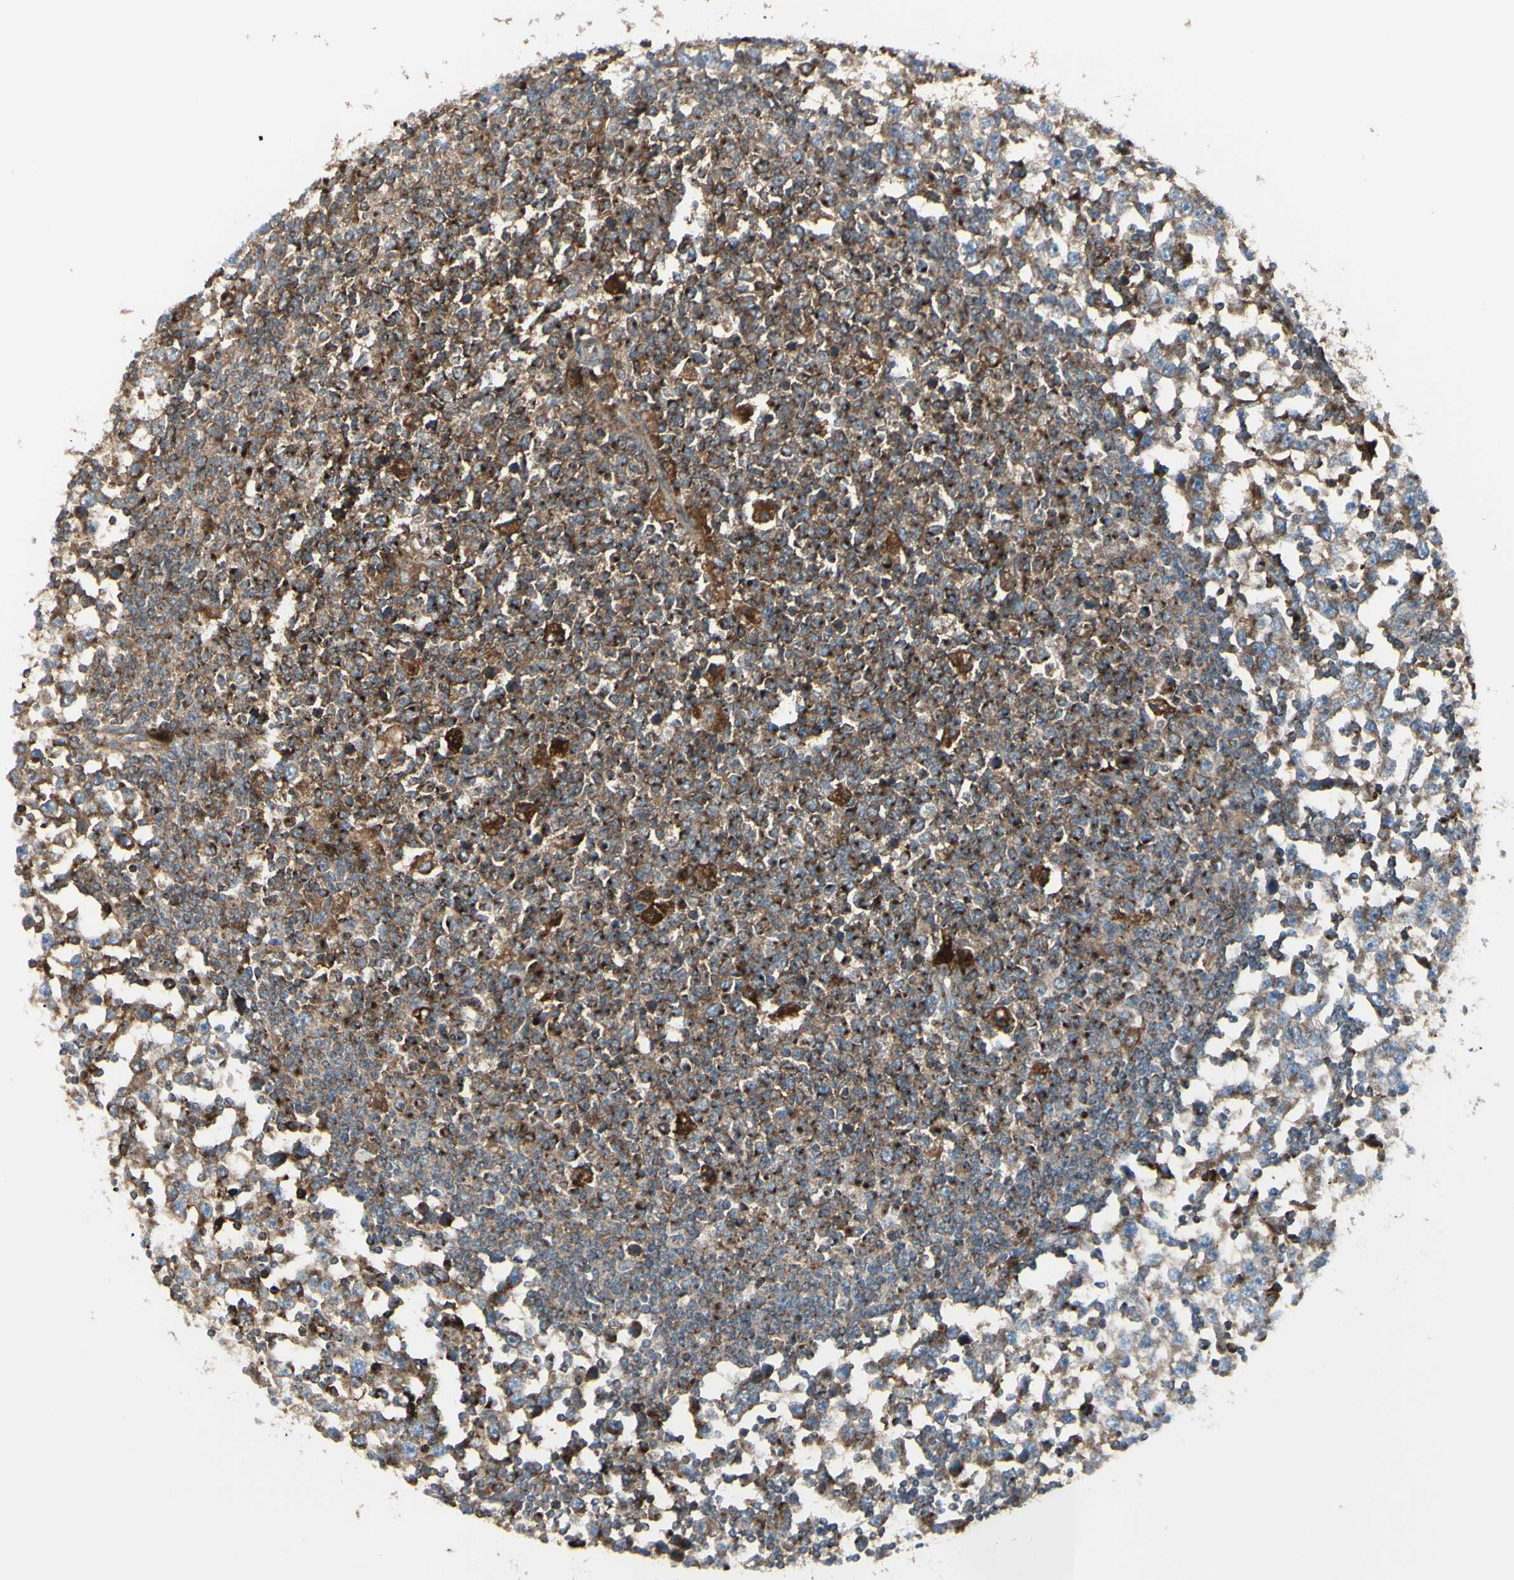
{"staining": {"intensity": "strong", "quantity": ">75%", "location": "cytoplasmic/membranous"}, "tissue": "testis cancer", "cell_type": "Tumor cells", "image_type": "cancer", "snomed": [{"axis": "morphology", "description": "Seminoma, NOS"}, {"axis": "topography", "description": "Testis"}], "caption": "There is high levels of strong cytoplasmic/membranous positivity in tumor cells of testis cancer, as demonstrated by immunohistochemical staining (brown color).", "gene": "NAPA", "patient": {"sex": "male", "age": 65}}